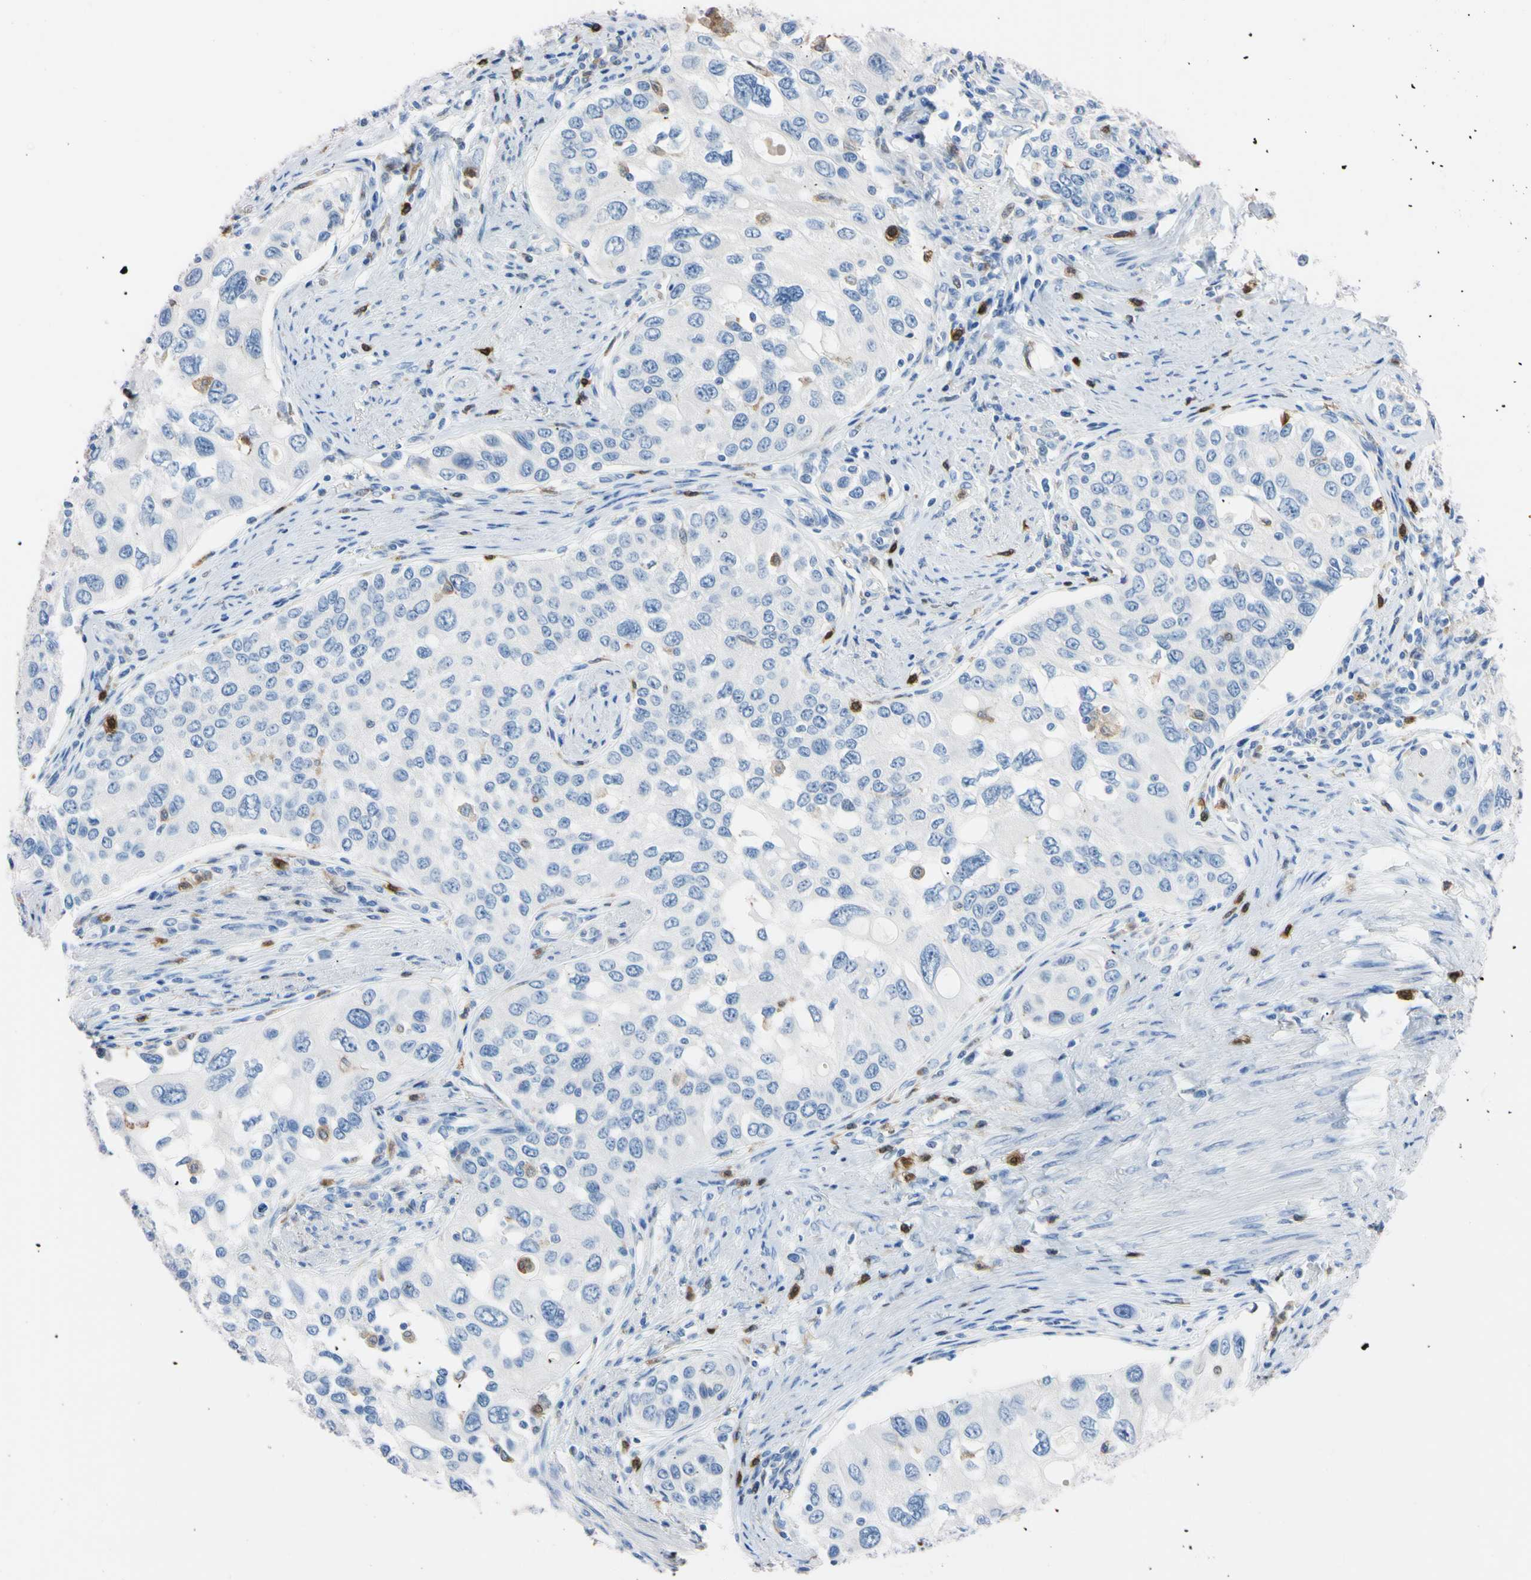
{"staining": {"intensity": "negative", "quantity": "none", "location": "none"}, "tissue": "urothelial cancer", "cell_type": "Tumor cells", "image_type": "cancer", "snomed": [{"axis": "morphology", "description": "Urothelial carcinoma, High grade"}, {"axis": "topography", "description": "Urinary bladder"}], "caption": "DAB immunohistochemical staining of human urothelial cancer exhibits no significant positivity in tumor cells.", "gene": "NCF4", "patient": {"sex": "female", "age": 56}}